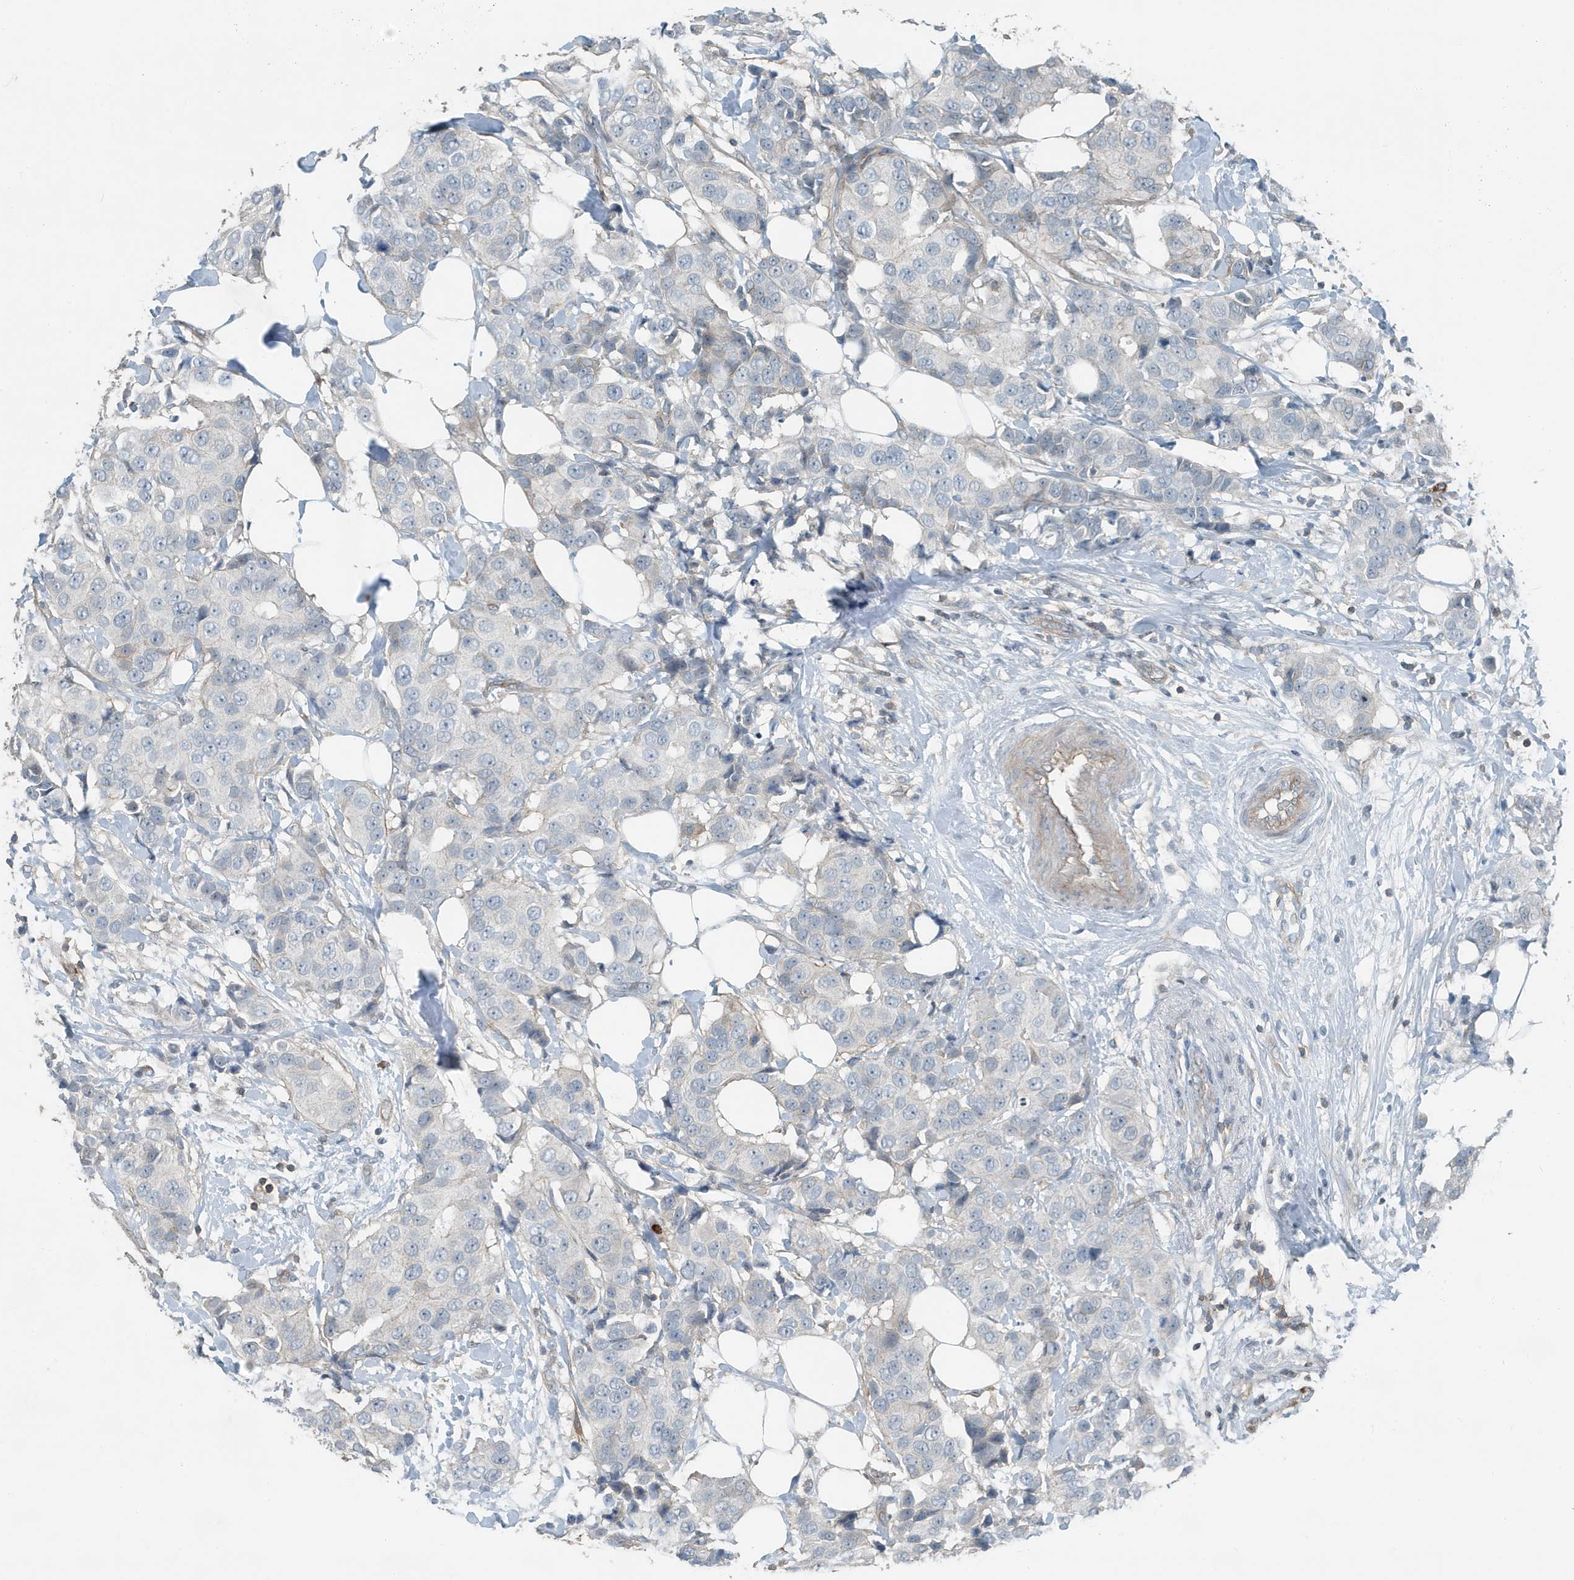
{"staining": {"intensity": "negative", "quantity": "none", "location": "none"}, "tissue": "breast cancer", "cell_type": "Tumor cells", "image_type": "cancer", "snomed": [{"axis": "morphology", "description": "Normal tissue, NOS"}, {"axis": "morphology", "description": "Duct carcinoma"}, {"axis": "topography", "description": "Breast"}], "caption": "Breast cancer (invasive ductal carcinoma) stained for a protein using immunohistochemistry shows no expression tumor cells.", "gene": "DAPP1", "patient": {"sex": "female", "age": 39}}